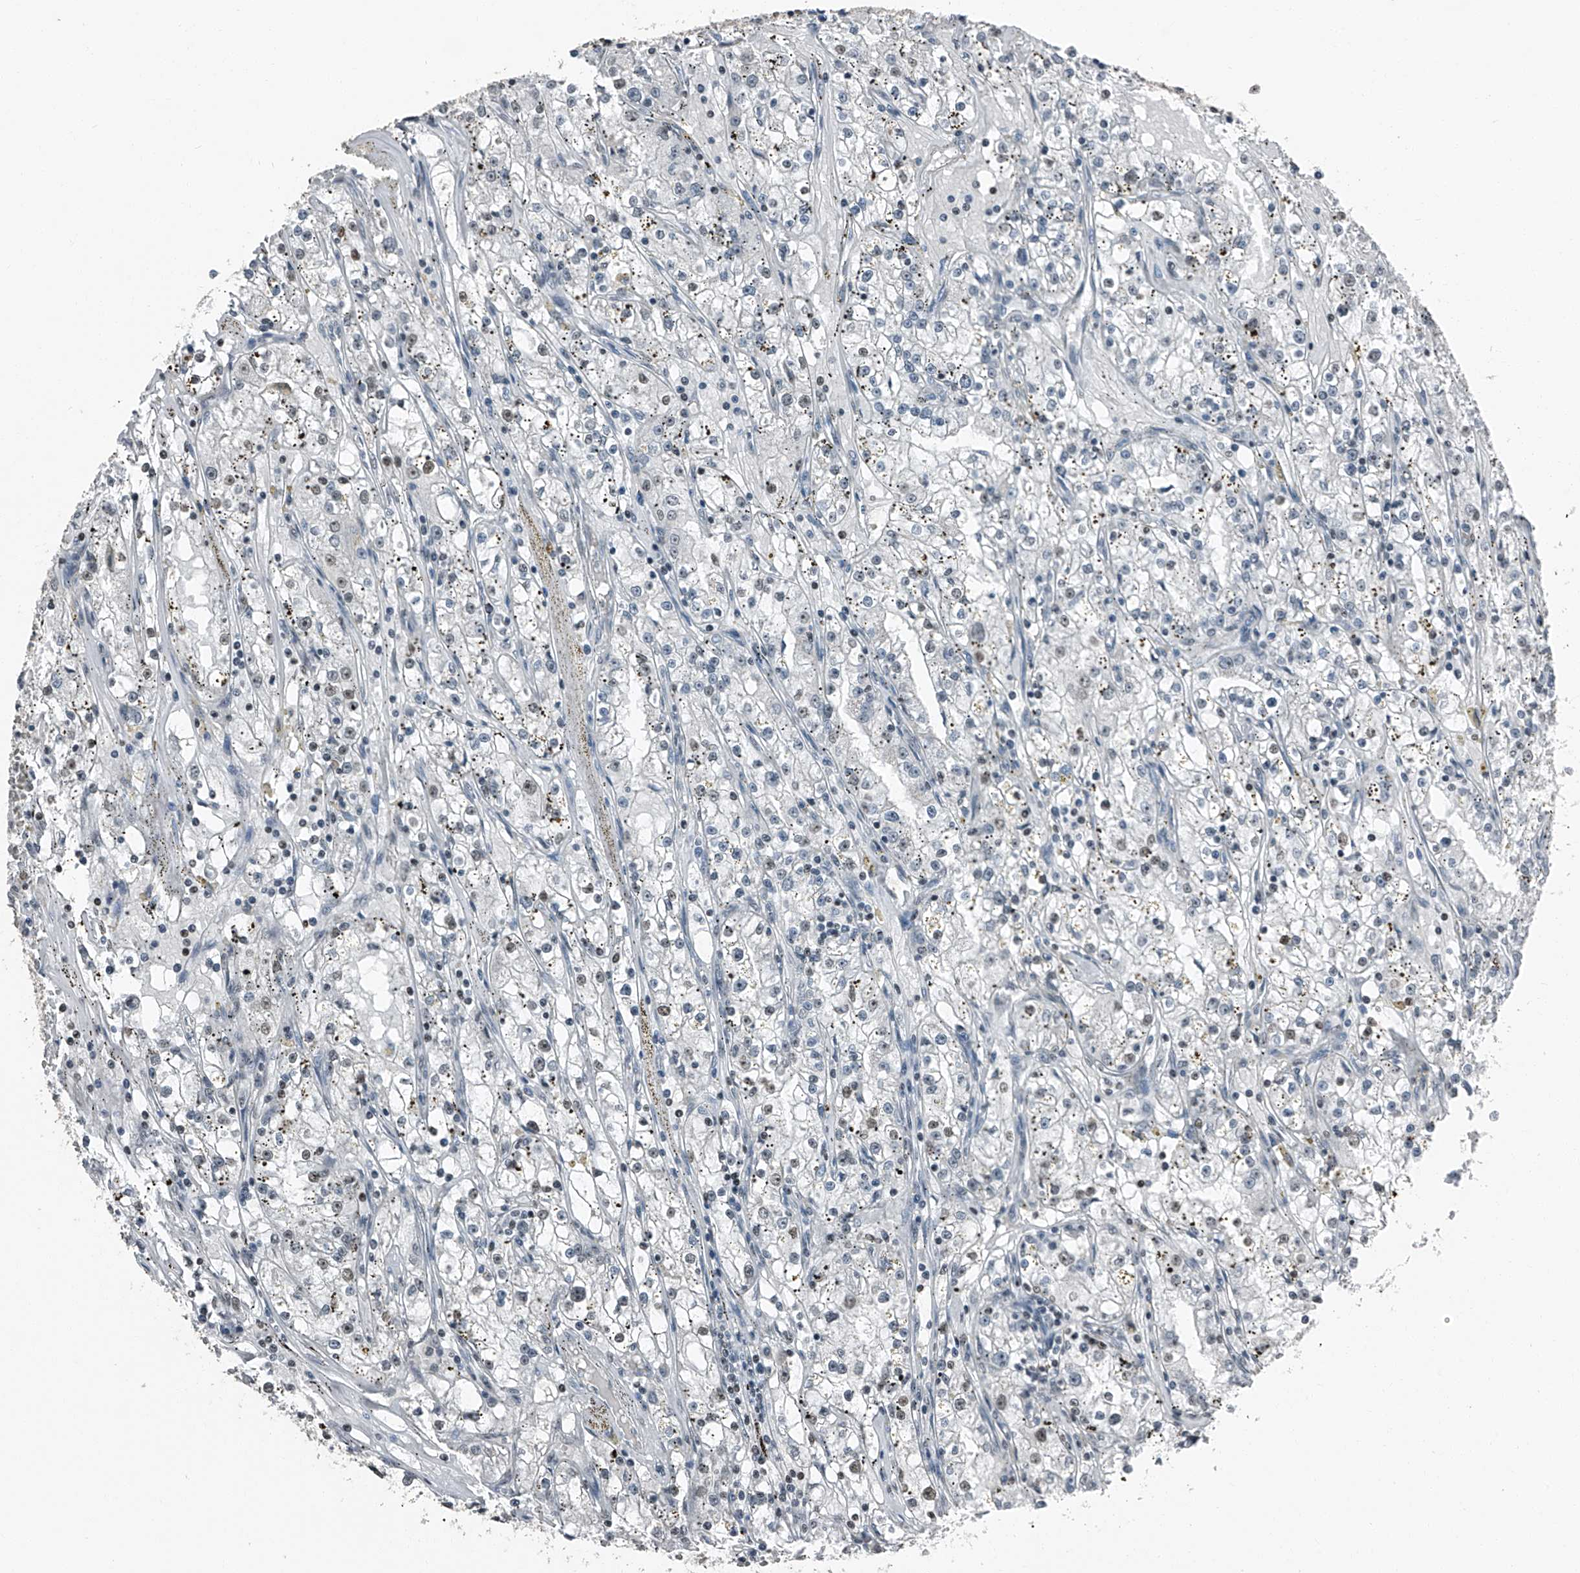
{"staining": {"intensity": "weak", "quantity": "<25%", "location": "nuclear"}, "tissue": "renal cancer", "cell_type": "Tumor cells", "image_type": "cancer", "snomed": [{"axis": "morphology", "description": "Adenocarcinoma, NOS"}, {"axis": "topography", "description": "Kidney"}], "caption": "A high-resolution micrograph shows immunohistochemistry staining of adenocarcinoma (renal), which reveals no significant expression in tumor cells.", "gene": "TCOF1", "patient": {"sex": "male", "age": 56}}